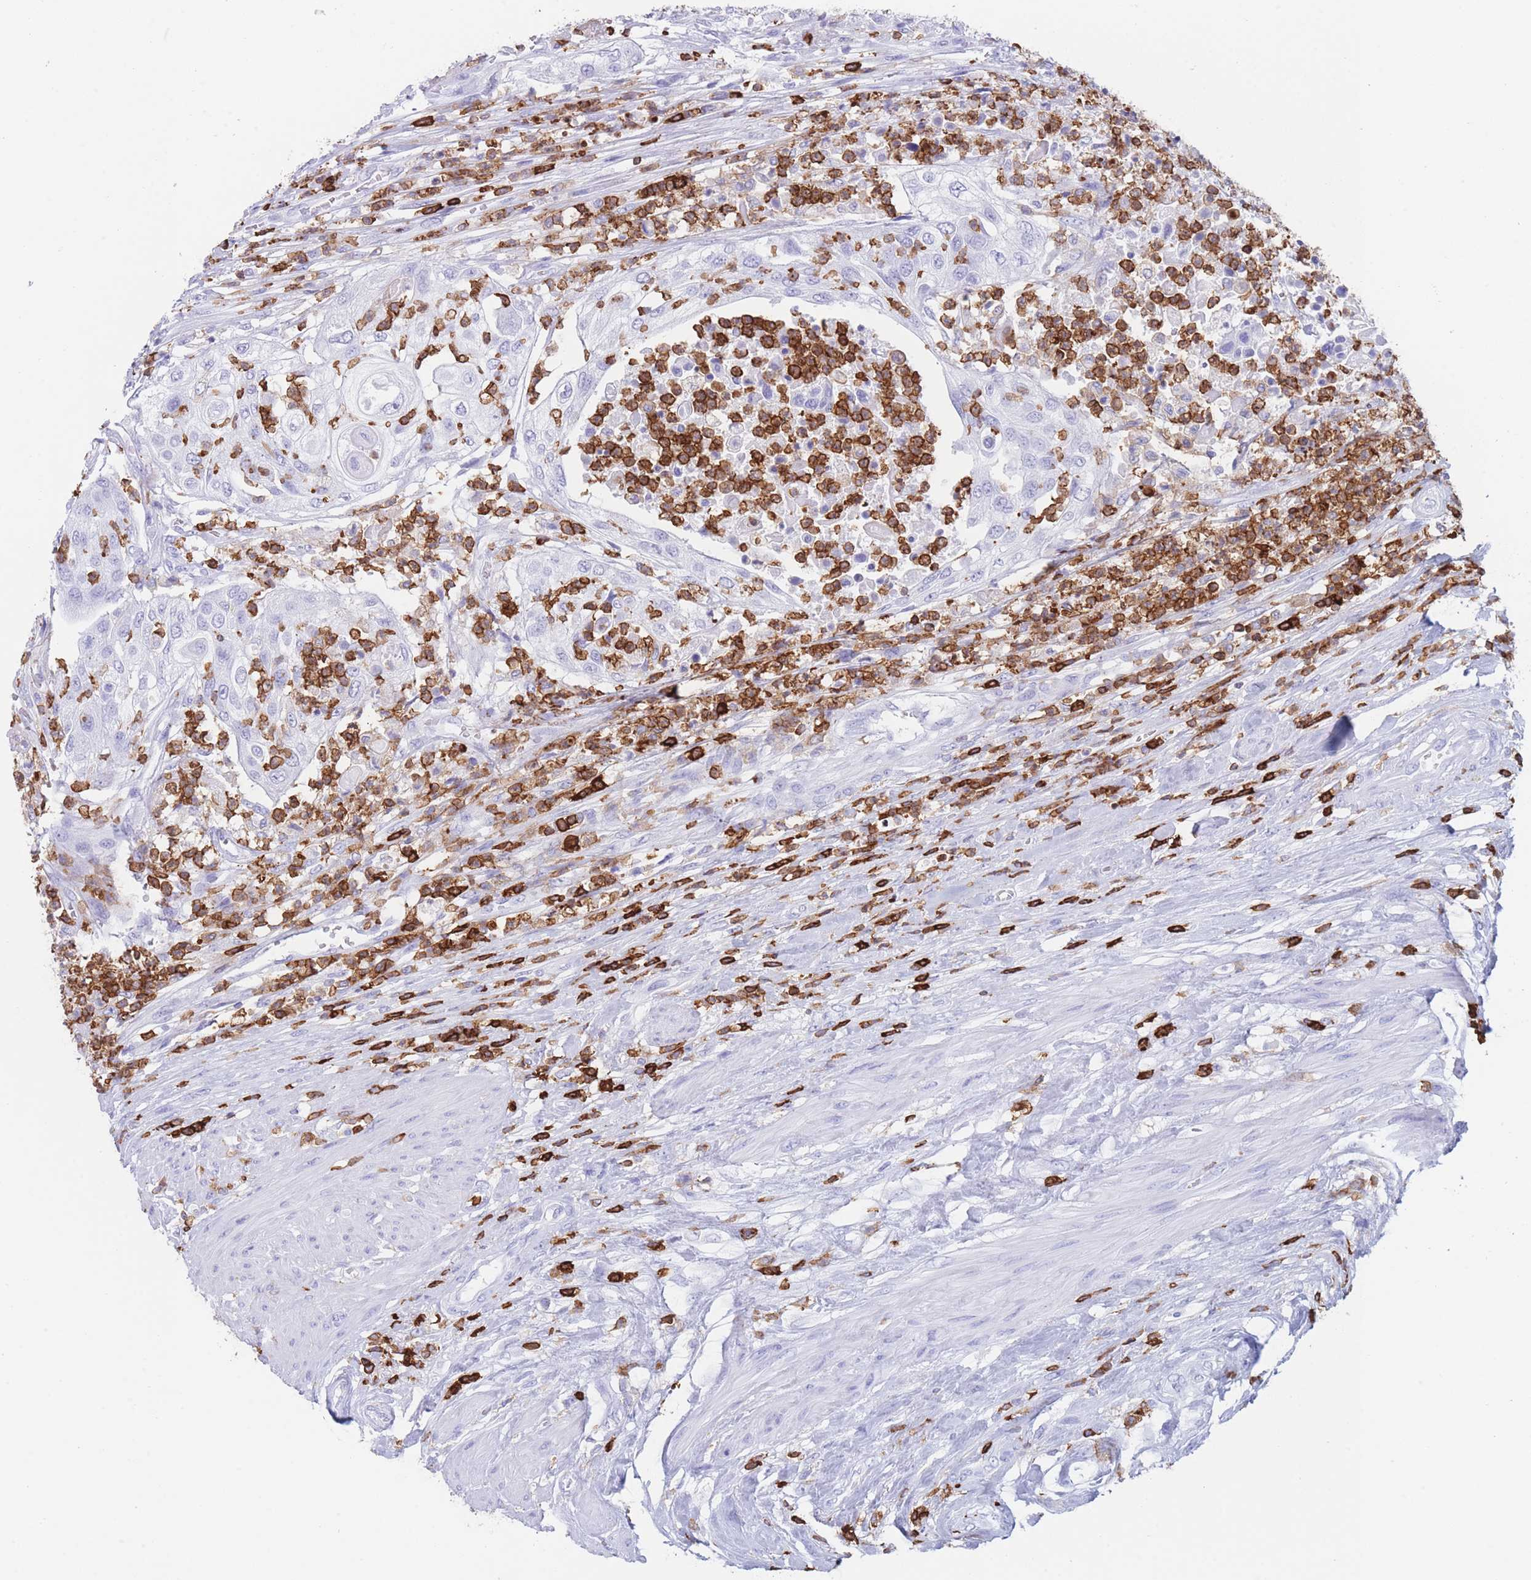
{"staining": {"intensity": "negative", "quantity": "none", "location": "none"}, "tissue": "urothelial cancer", "cell_type": "Tumor cells", "image_type": "cancer", "snomed": [{"axis": "morphology", "description": "Urothelial carcinoma, High grade"}, {"axis": "topography", "description": "Urinary bladder"}], "caption": "The micrograph demonstrates no staining of tumor cells in urothelial cancer.", "gene": "CORO1A", "patient": {"sex": "female", "age": 79}}